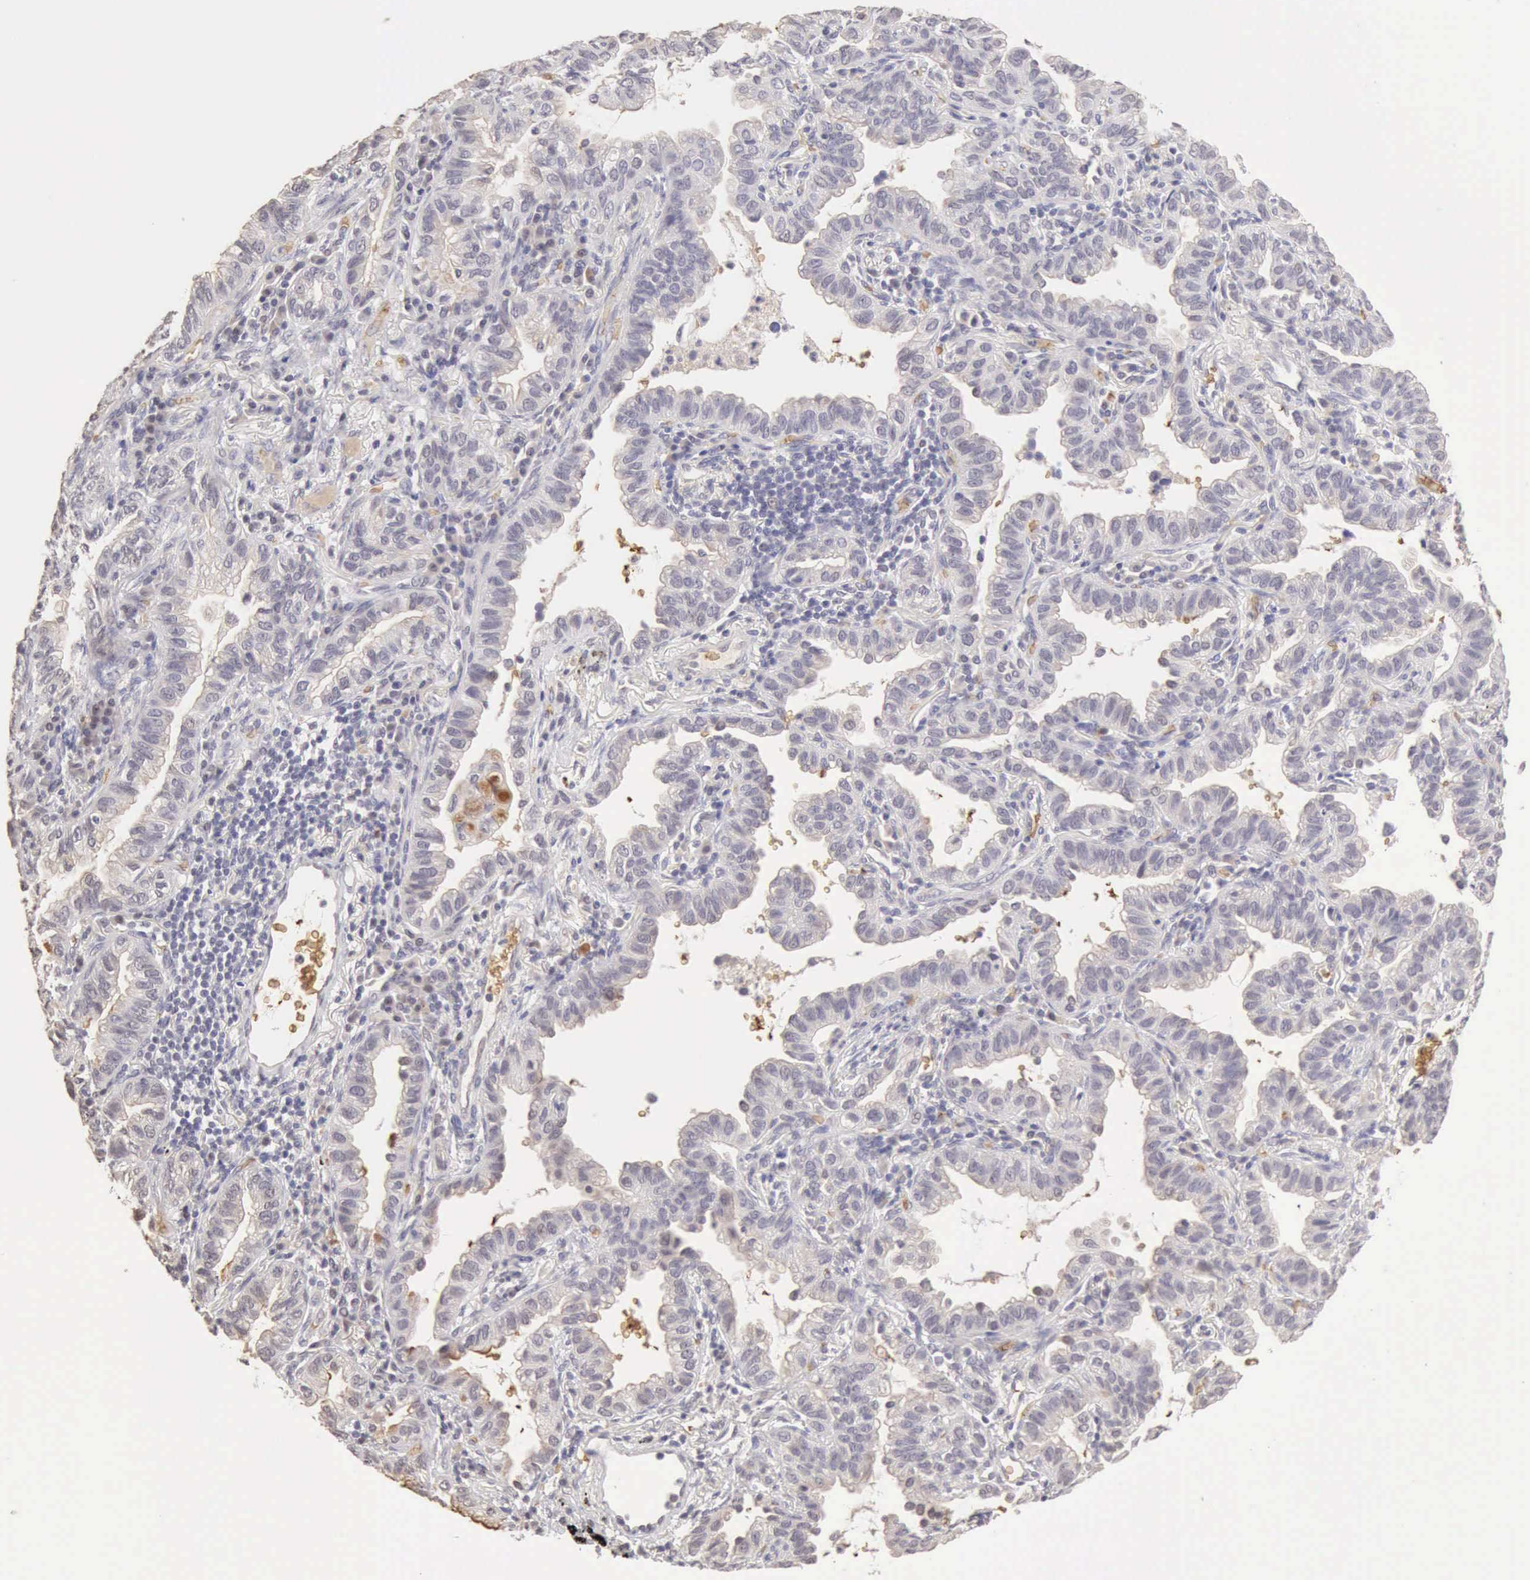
{"staining": {"intensity": "negative", "quantity": "none", "location": "none"}, "tissue": "lung cancer", "cell_type": "Tumor cells", "image_type": "cancer", "snomed": [{"axis": "morphology", "description": "Adenocarcinoma, NOS"}, {"axis": "topography", "description": "Lung"}], "caption": "Protein analysis of lung cancer reveals no significant positivity in tumor cells.", "gene": "CFI", "patient": {"sex": "female", "age": 50}}